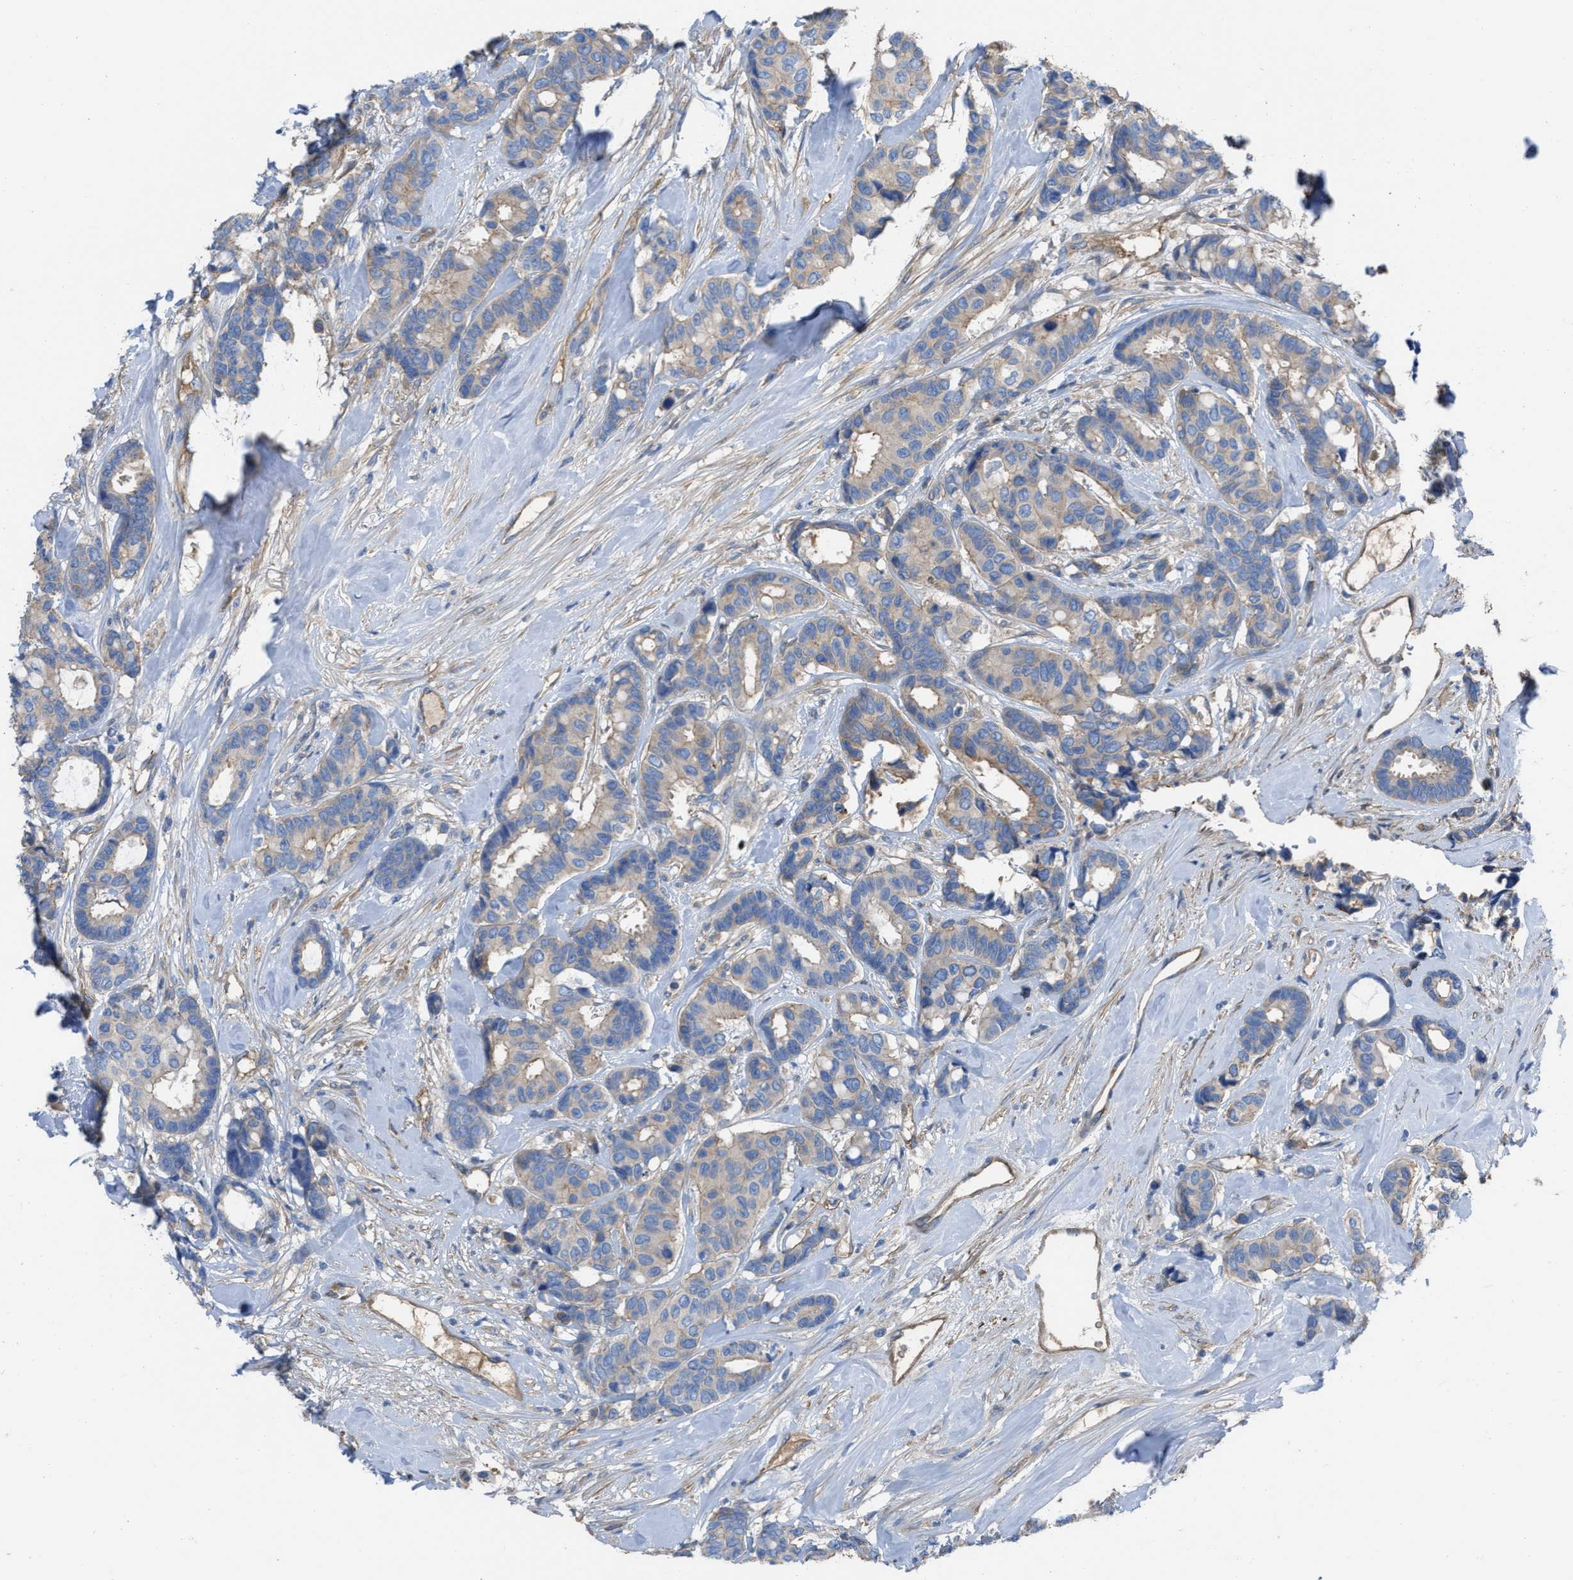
{"staining": {"intensity": "weak", "quantity": "25%-75%", "location": "cytoplasmic/membranous"}, "tissue": "breast cancer", "cell_type": "Tumor cells", "image_type": "cancer", "snomed": [{"axis": "morphology", "description": "Duct carcinoma"}, {"axis": "topography", "description": "Breast"}], "caption": "High-magnification brightfield microscopy of breast infiltrating ductal carcinoma stained with DAB (3,3'-diaminobenzidine) (brown) and counterstained with hematoxylin (blue). tumor cells exhibit weak cytoplasmic/membranous staining is appreciated in approximately25%-75% of cells.", "gene": "TRIOBP", "patient": {"sex": "female", "age": 87}}